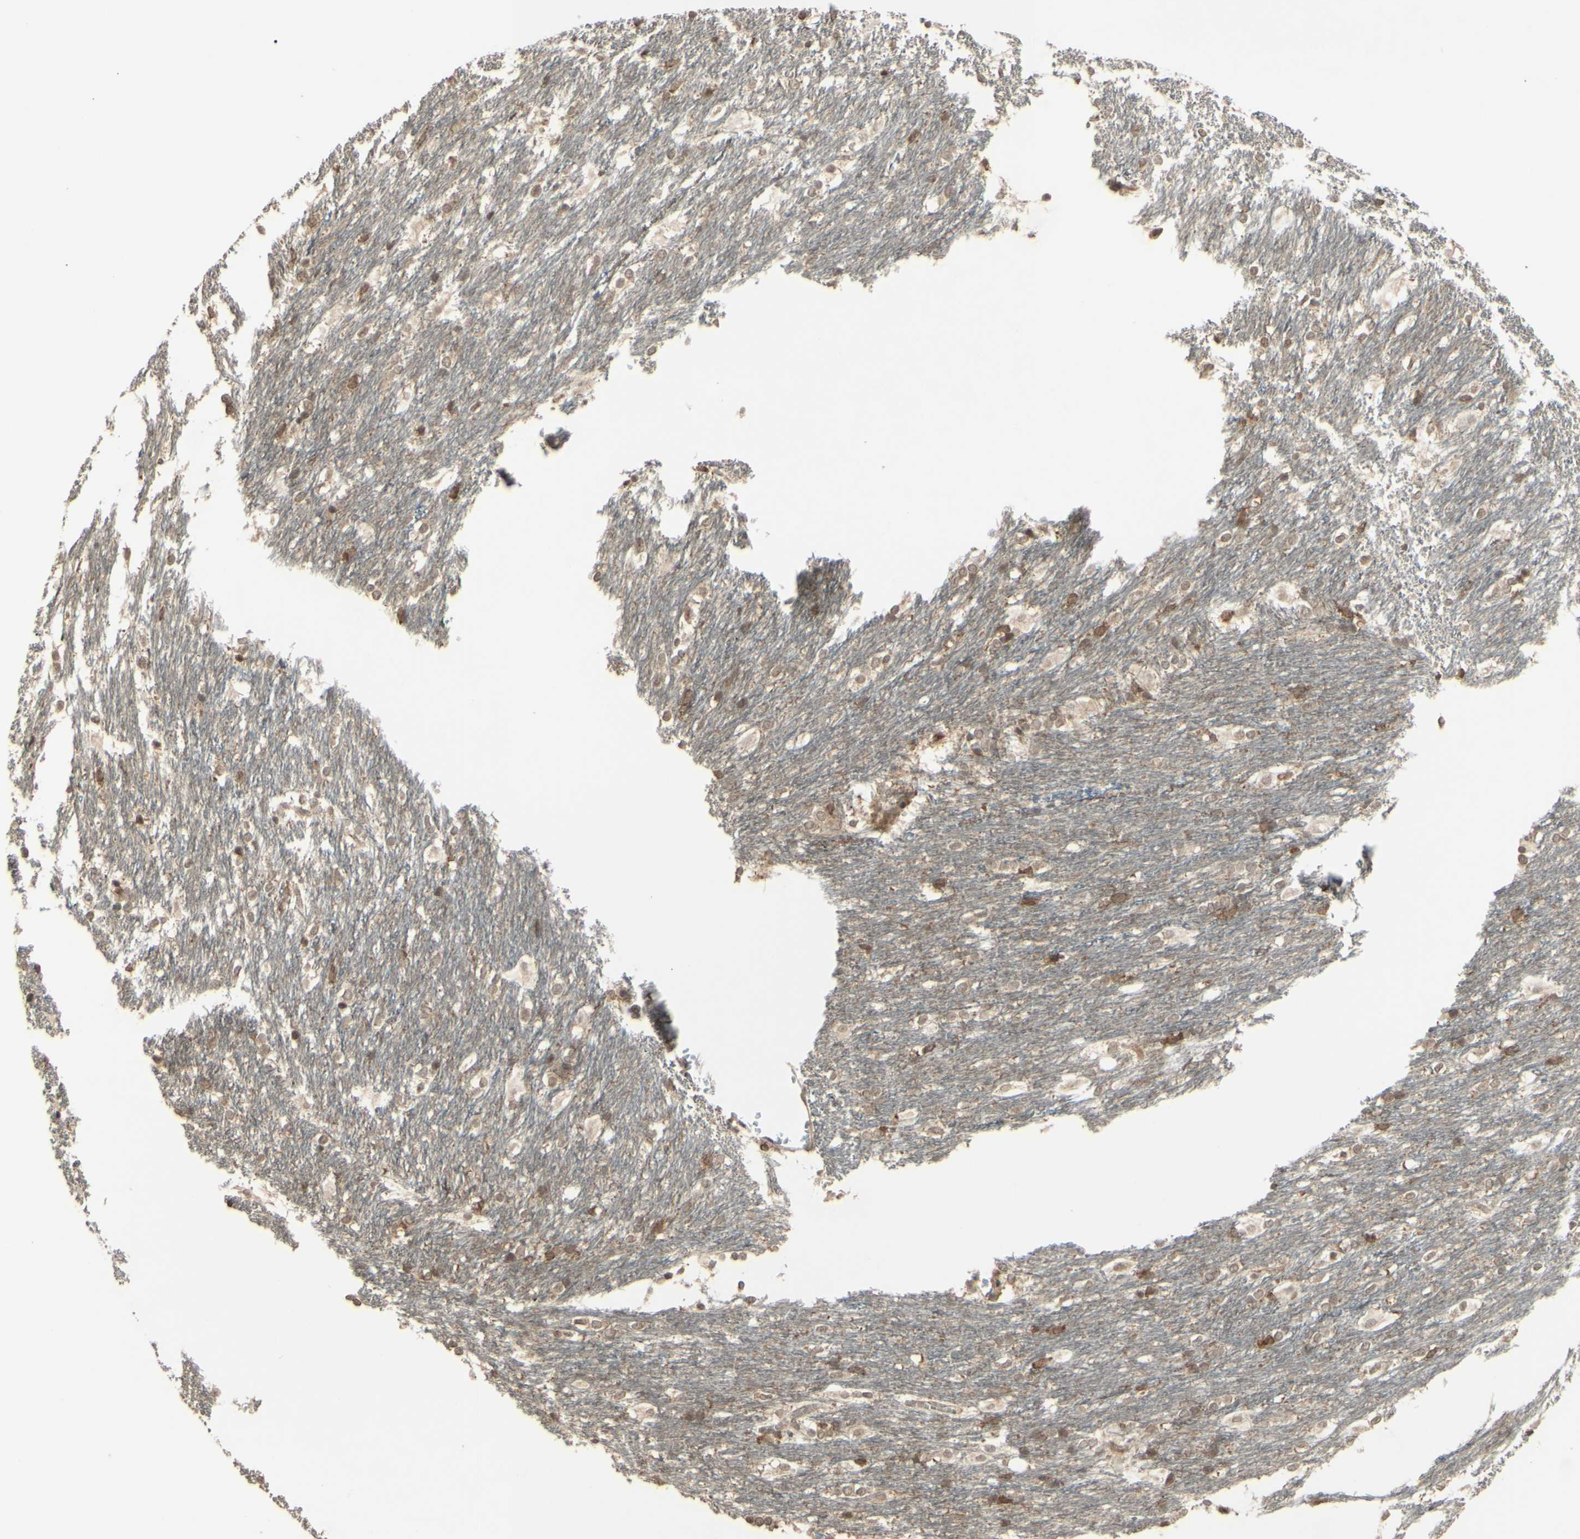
{"staining": {"intensity": "weak", "quantity": ">75%", "location": "cytoplasmic/membranous"}, "tissue": "caudate", "cell_type": "Glial cells", "image_type": "normal", "snomed": [{"axis": "morphology", "description": "Normal tissue, NOS"}, {"axis": "topography", "description": "Lateral ventricle wall"}], "caption": "A micrograph showing weak cytoplasmic/membranous positivity in approximately >75% of glial cells in normal caudate, as visualized by brown immunohistochemical staining.", "gene": "BLNK", "patient": {"sex": "female", "age": 19}}